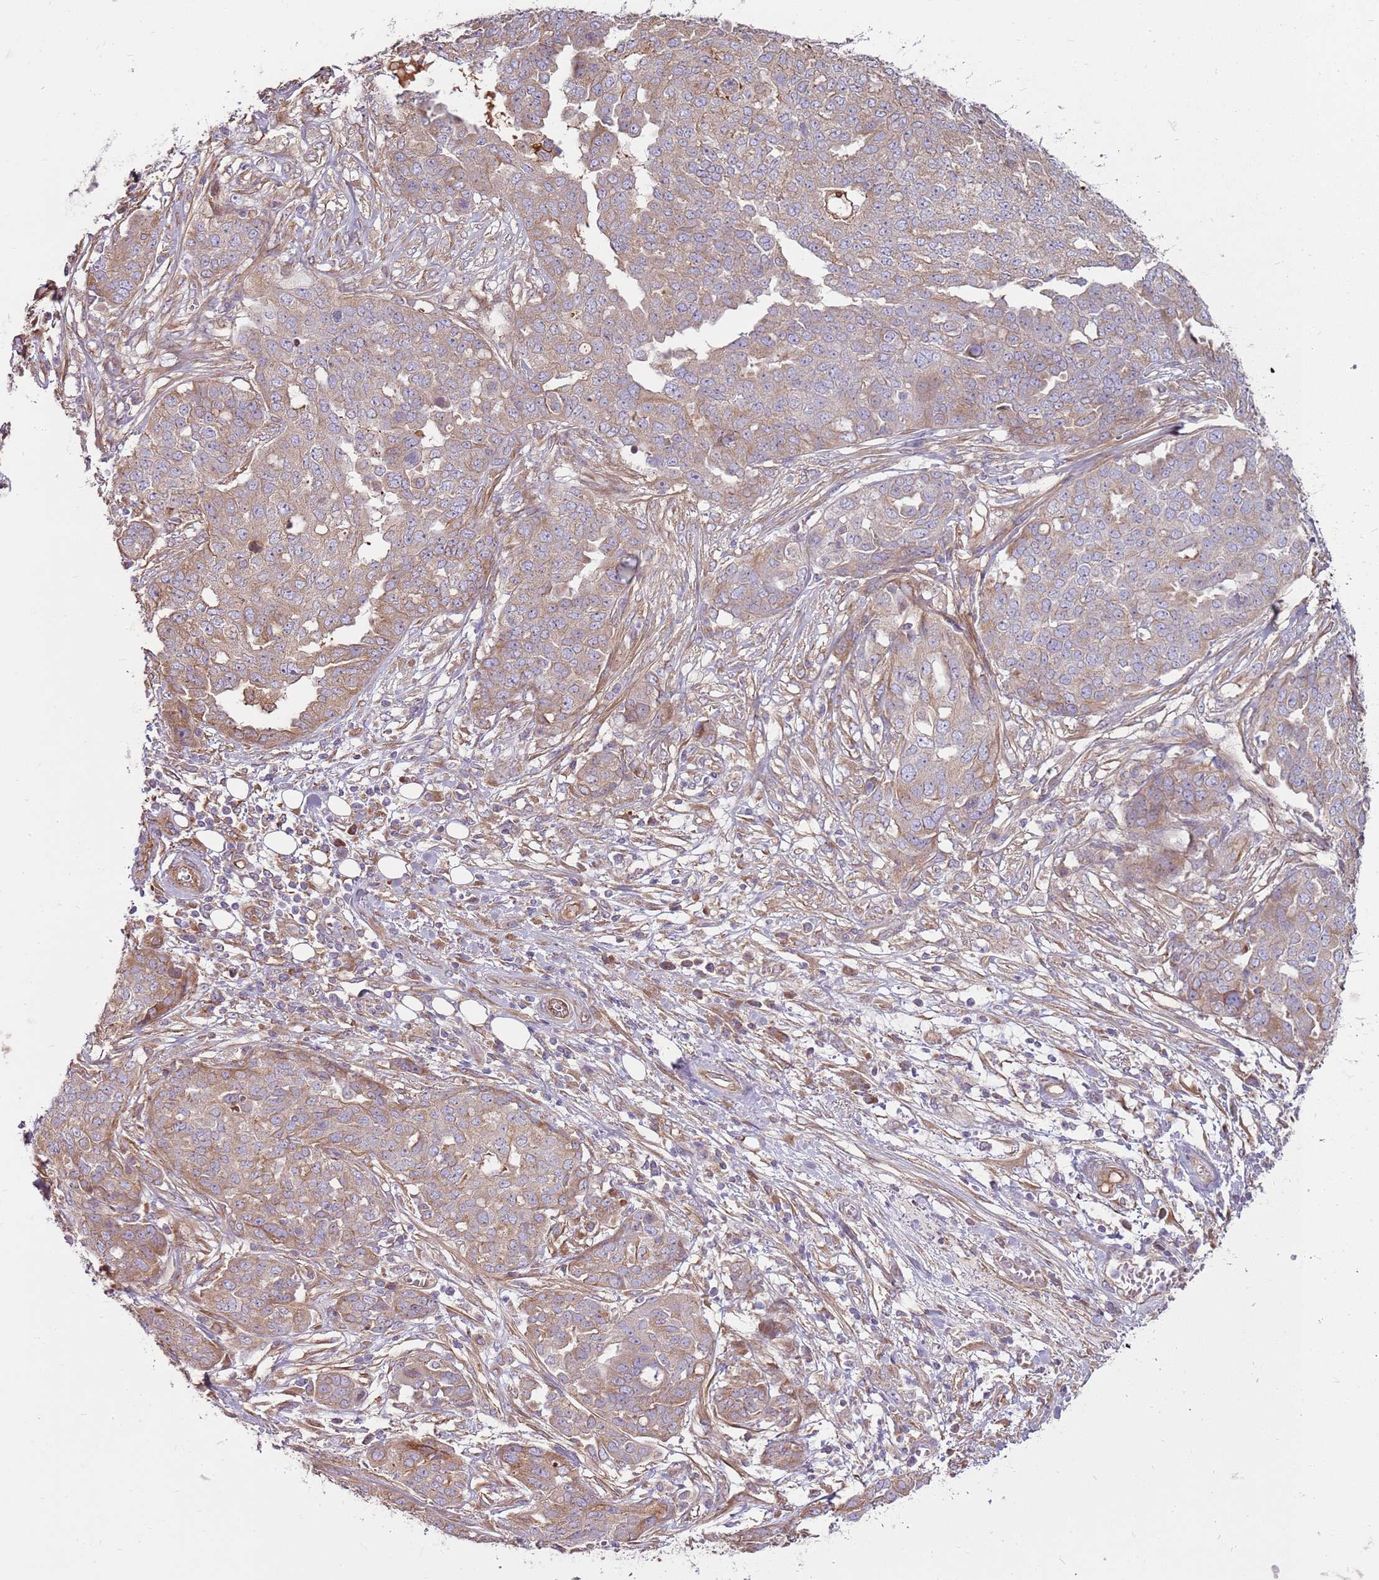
{"staining": {"intensity": "weak", "quantity": ">75%", "location": "cytoplasmic/membranous"}, "tissue": "ovarian cancer", "cell_type": "Tumor cells", "image_type": "cancer", "snomed": [{"axis": "morphology", "description": "Cystadenocarcinoma, serous, NOS"}, {"axis": "topography", "description": "Soft tissue"}, {"axis": "topography", "description": "Ovary"}], "caption": "Immunohistochemical staining of ovarian serous cystadenocarcinoma reveals low levels of weak cytoplasmic/membranous expression in about >75% of tumor cells. The staining is performed using DAB (3,3'-diaminobenzidine) brown chromogen to label protein expression. The nuclei are counter-stained blue using hematoxylin.", "gene": "EMC1", "patient": {"sex": "female", "age": 57}}